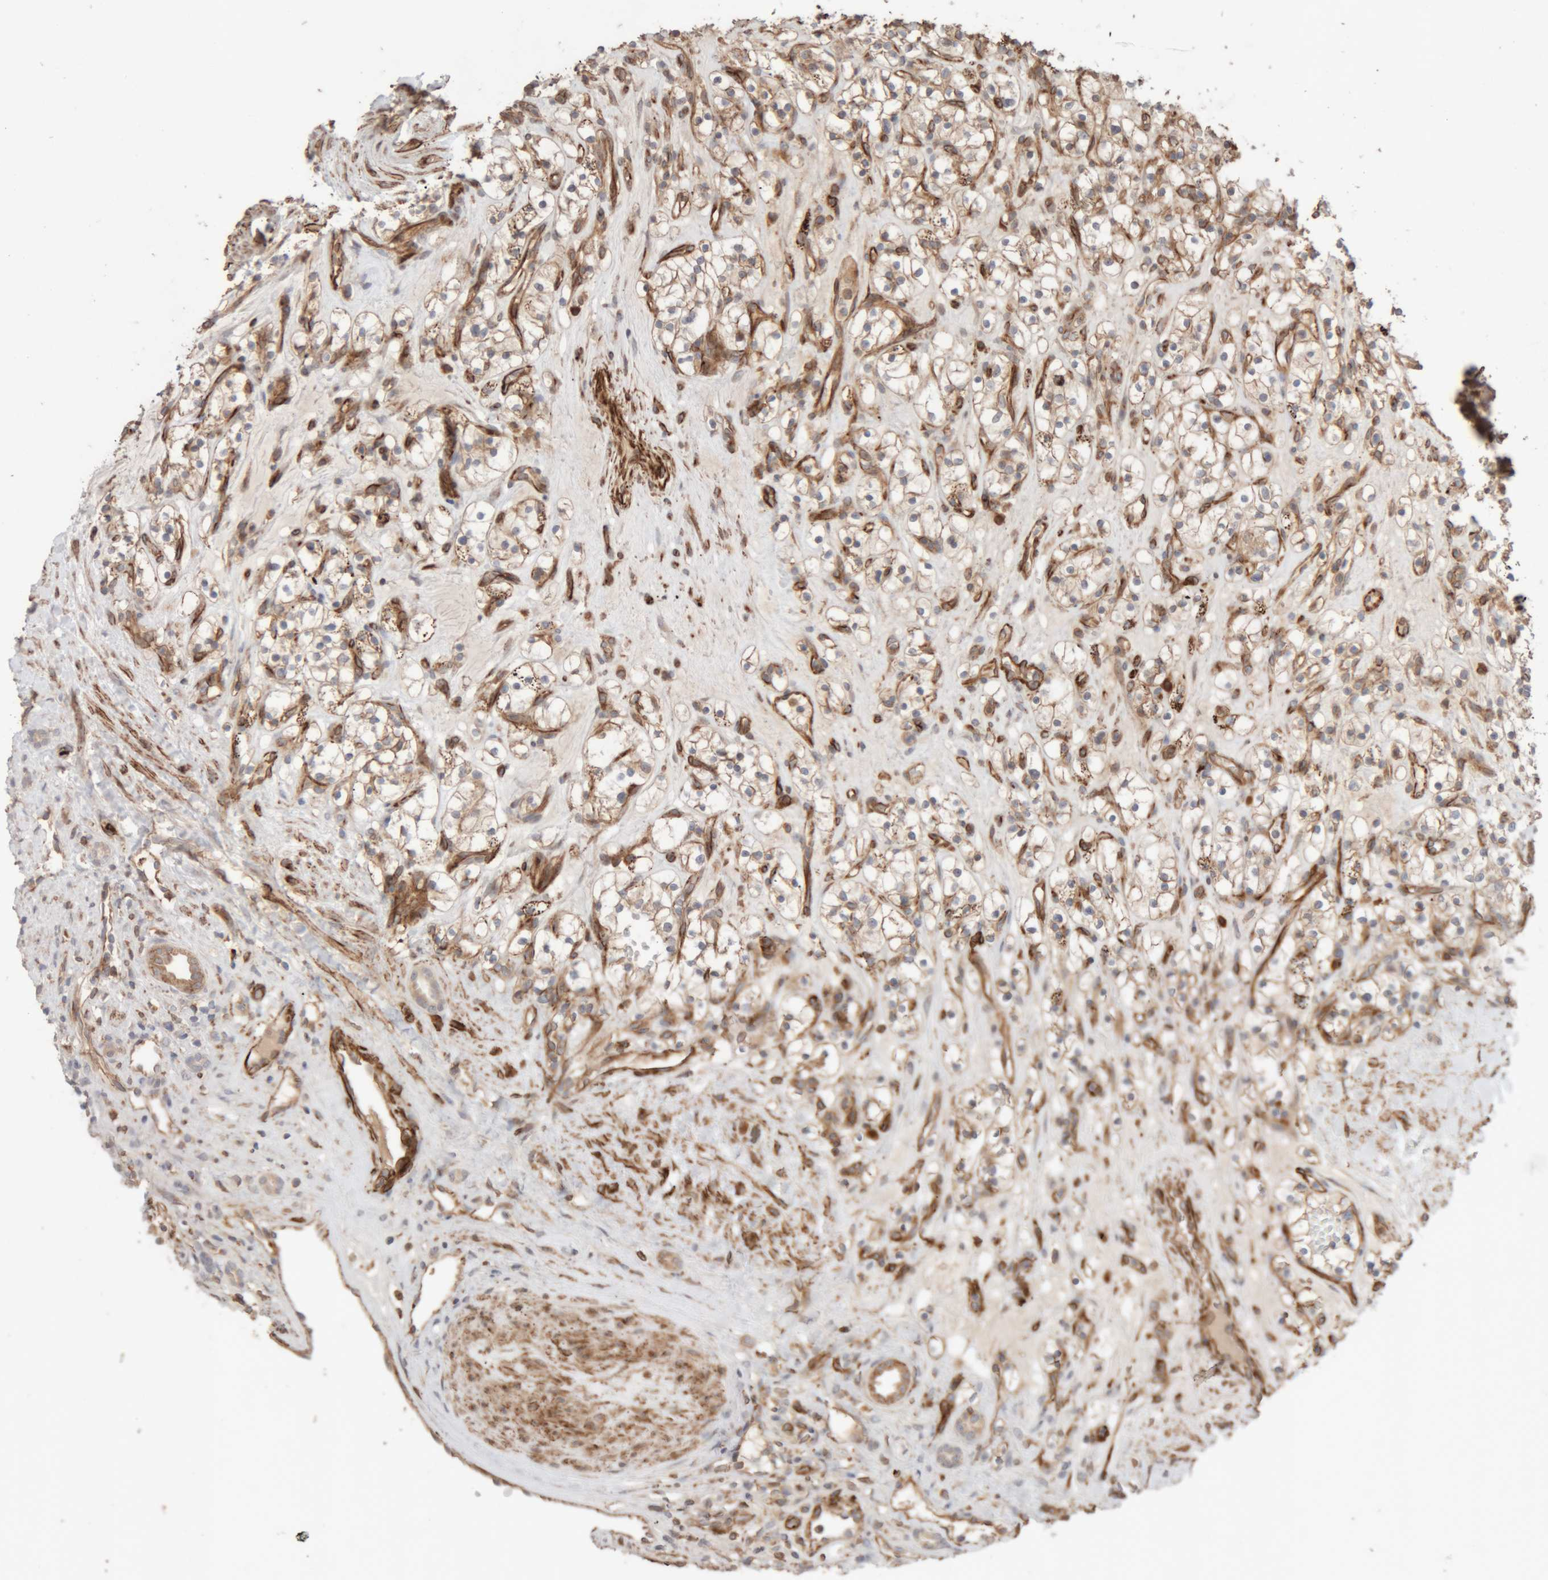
{"staining": {"intensity": "weak", "quantity": "25%-75%", "location": "cytoplasmic/membranous"}, "tissue": "renal cancer", "cell_type": "Tumor cells", "image_type": "cancer", "snomed": [{"axis": "morphology", "description": "Adenocarcinoma, NOS"}, {"axis": "topography", "description": "Kidney"}], "caption": "This photomicrograph exhibits renal cancer stained with immunohistochemistry (IHC) to label a protein in brown. The cytoplasmic/membranous of tumor cells show weak positivity for the protein. Nuclei are counter-stained blue.", "gene": "RAB32", "patient": {"sex": "female", "age": 57}}